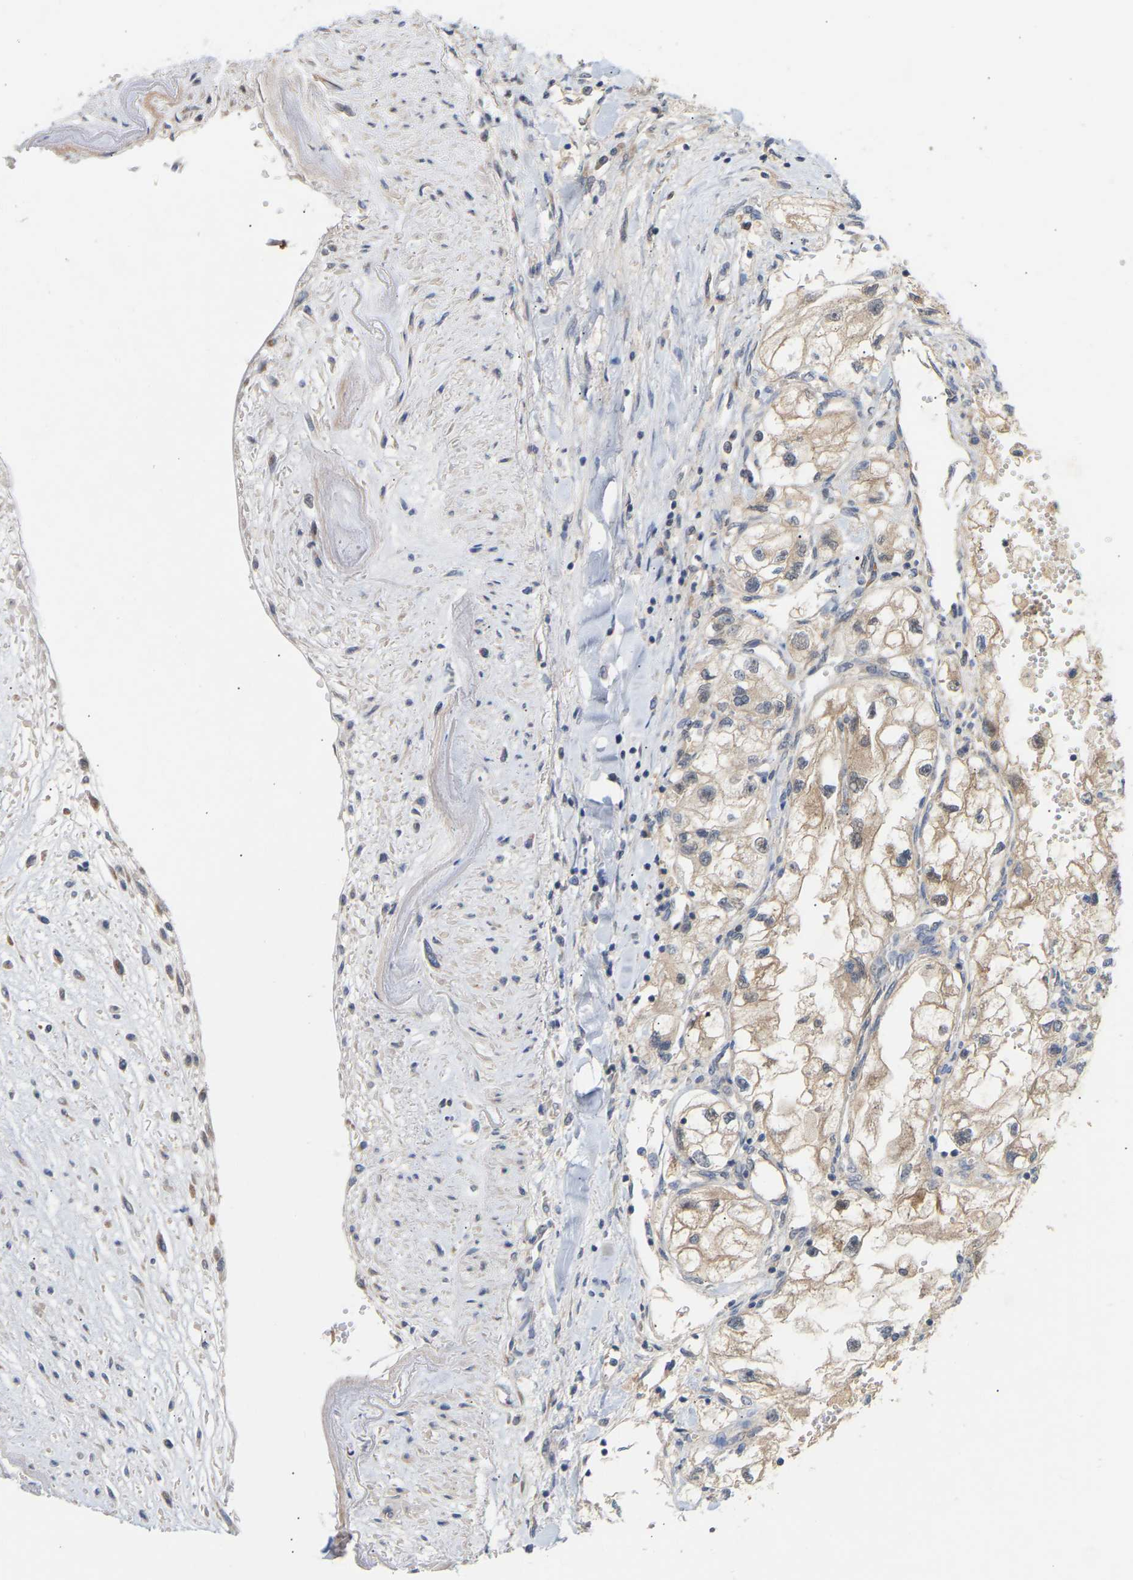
{"staining": {"intensity": "weak", "quantity": ">75%", "location": "cytoplasmic/membranous"}, "tissue": "renal cancer", "cell_type": "Tumor cells", "image_type": "cancer", "snomed": [{"axis": "morphology", "description": "Adenocarcinoma, NOS"}, {"axis": "topography", "description": "Kidney"}], "caption": "Renal cancer (adenocarcinoma) stained for a protein displays weak cytoplasmic/membranous positivity in tumor cells. The staining was performed using DAB, with brown indicating positive protein expression. Nuclei are stained blue with hematoxylin.", "gene": "TPMT", "patient": {"sex": "female", "age": 70}}